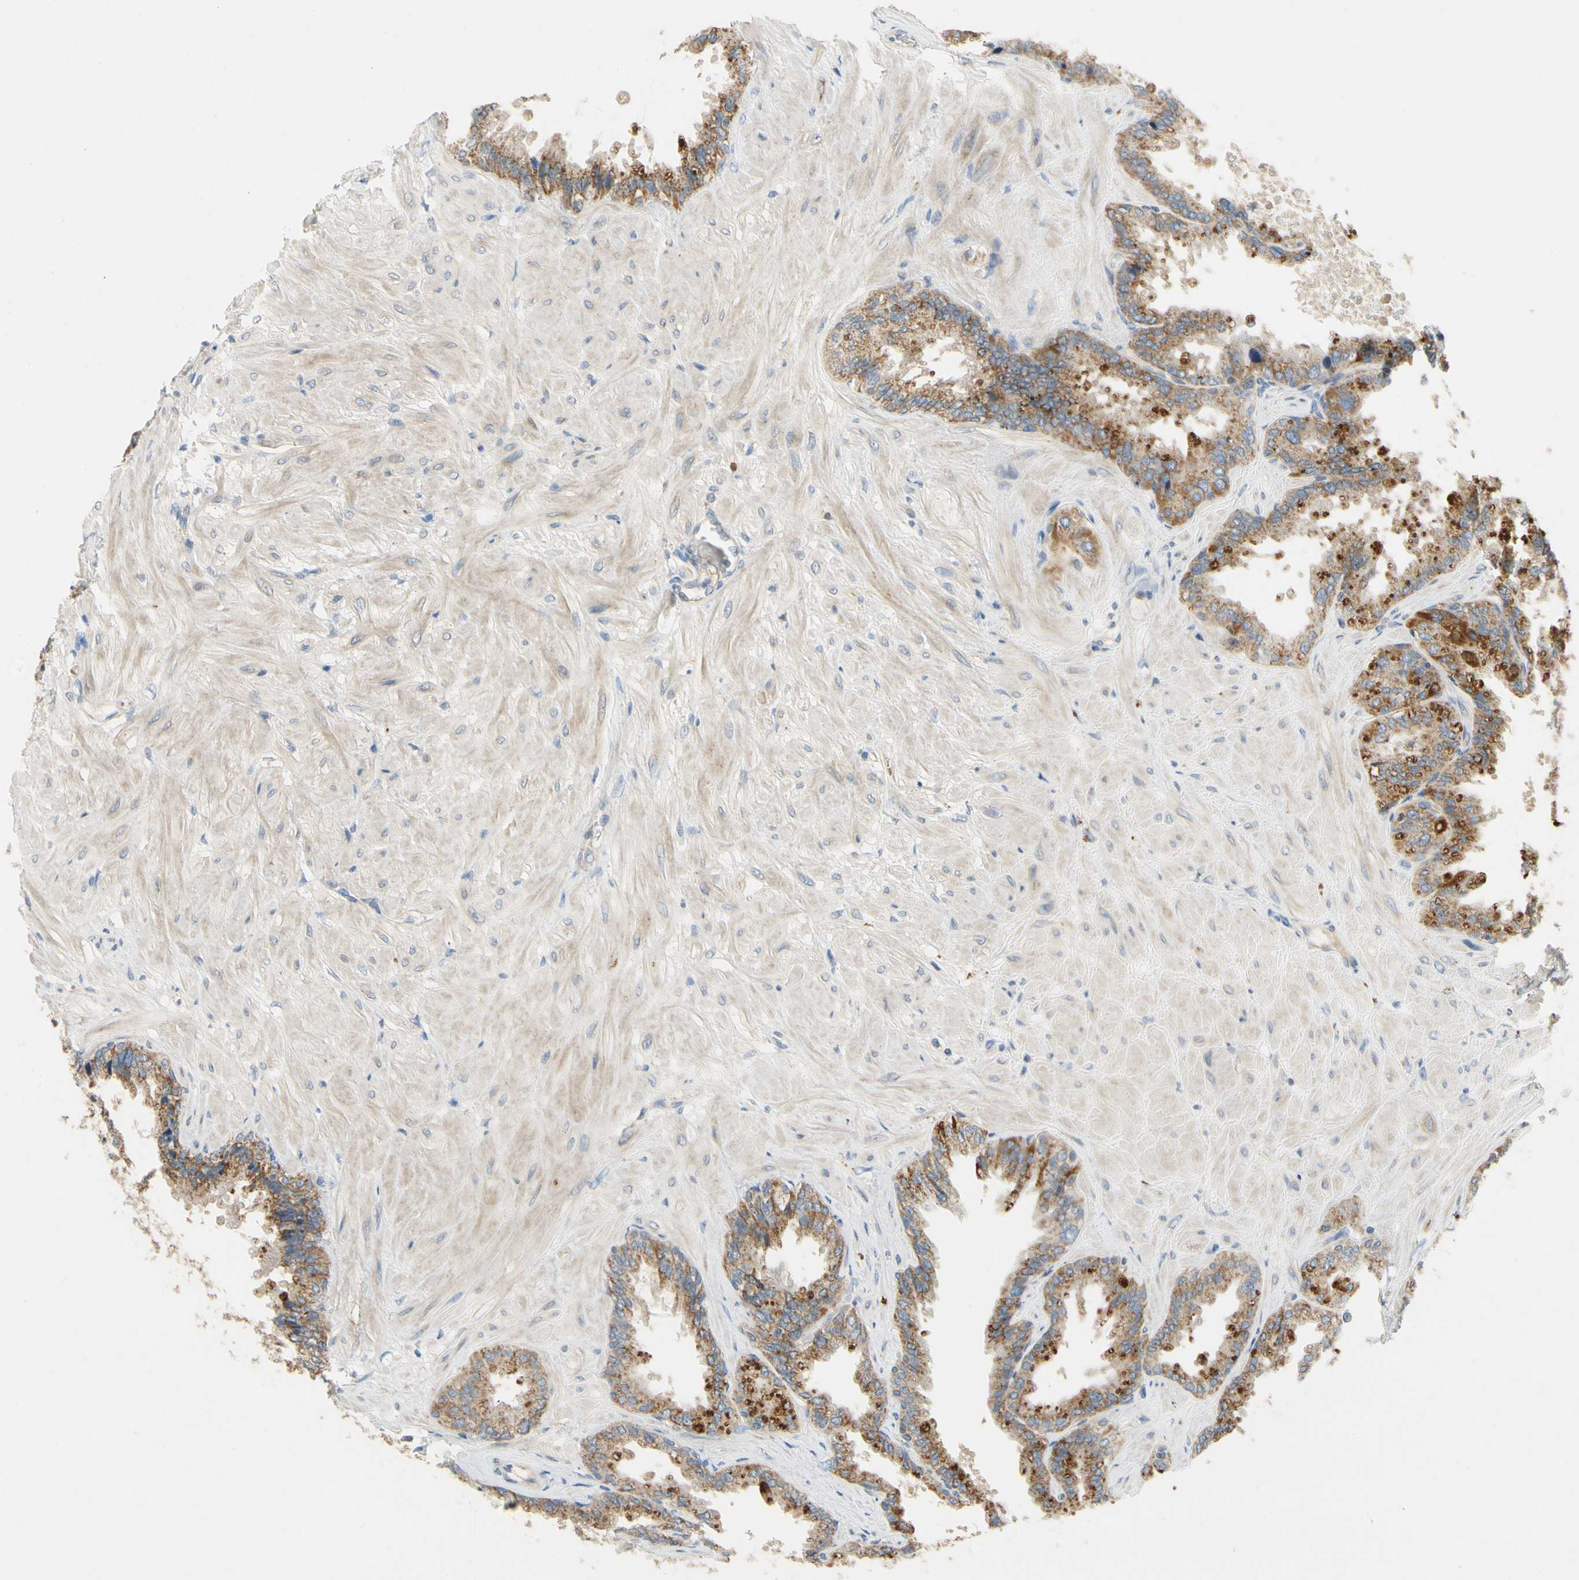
{"staining": {"intensity": "strong", "quantity": ">75%", "location": "cytoplasmic/membranous"}, "tissue": "seminal vesicle", "cell_type": "Glandular cells", "image_type": "normal", "snomed": [{"axis": "morphology", "description": "Normal tissue, NOS"}, {"axis": "topography", "description": "Seminal veicle"}], "caption": "The histopathology image demonstrates immunohistochemical staining of unremarkable seminal vesicle. There is strong cytoplasmic/membranous positivity is appreciated in about >75% of glandular cells.", "gene": "KLHDC8B", "patient": {"sex": "male", "age": 46}}